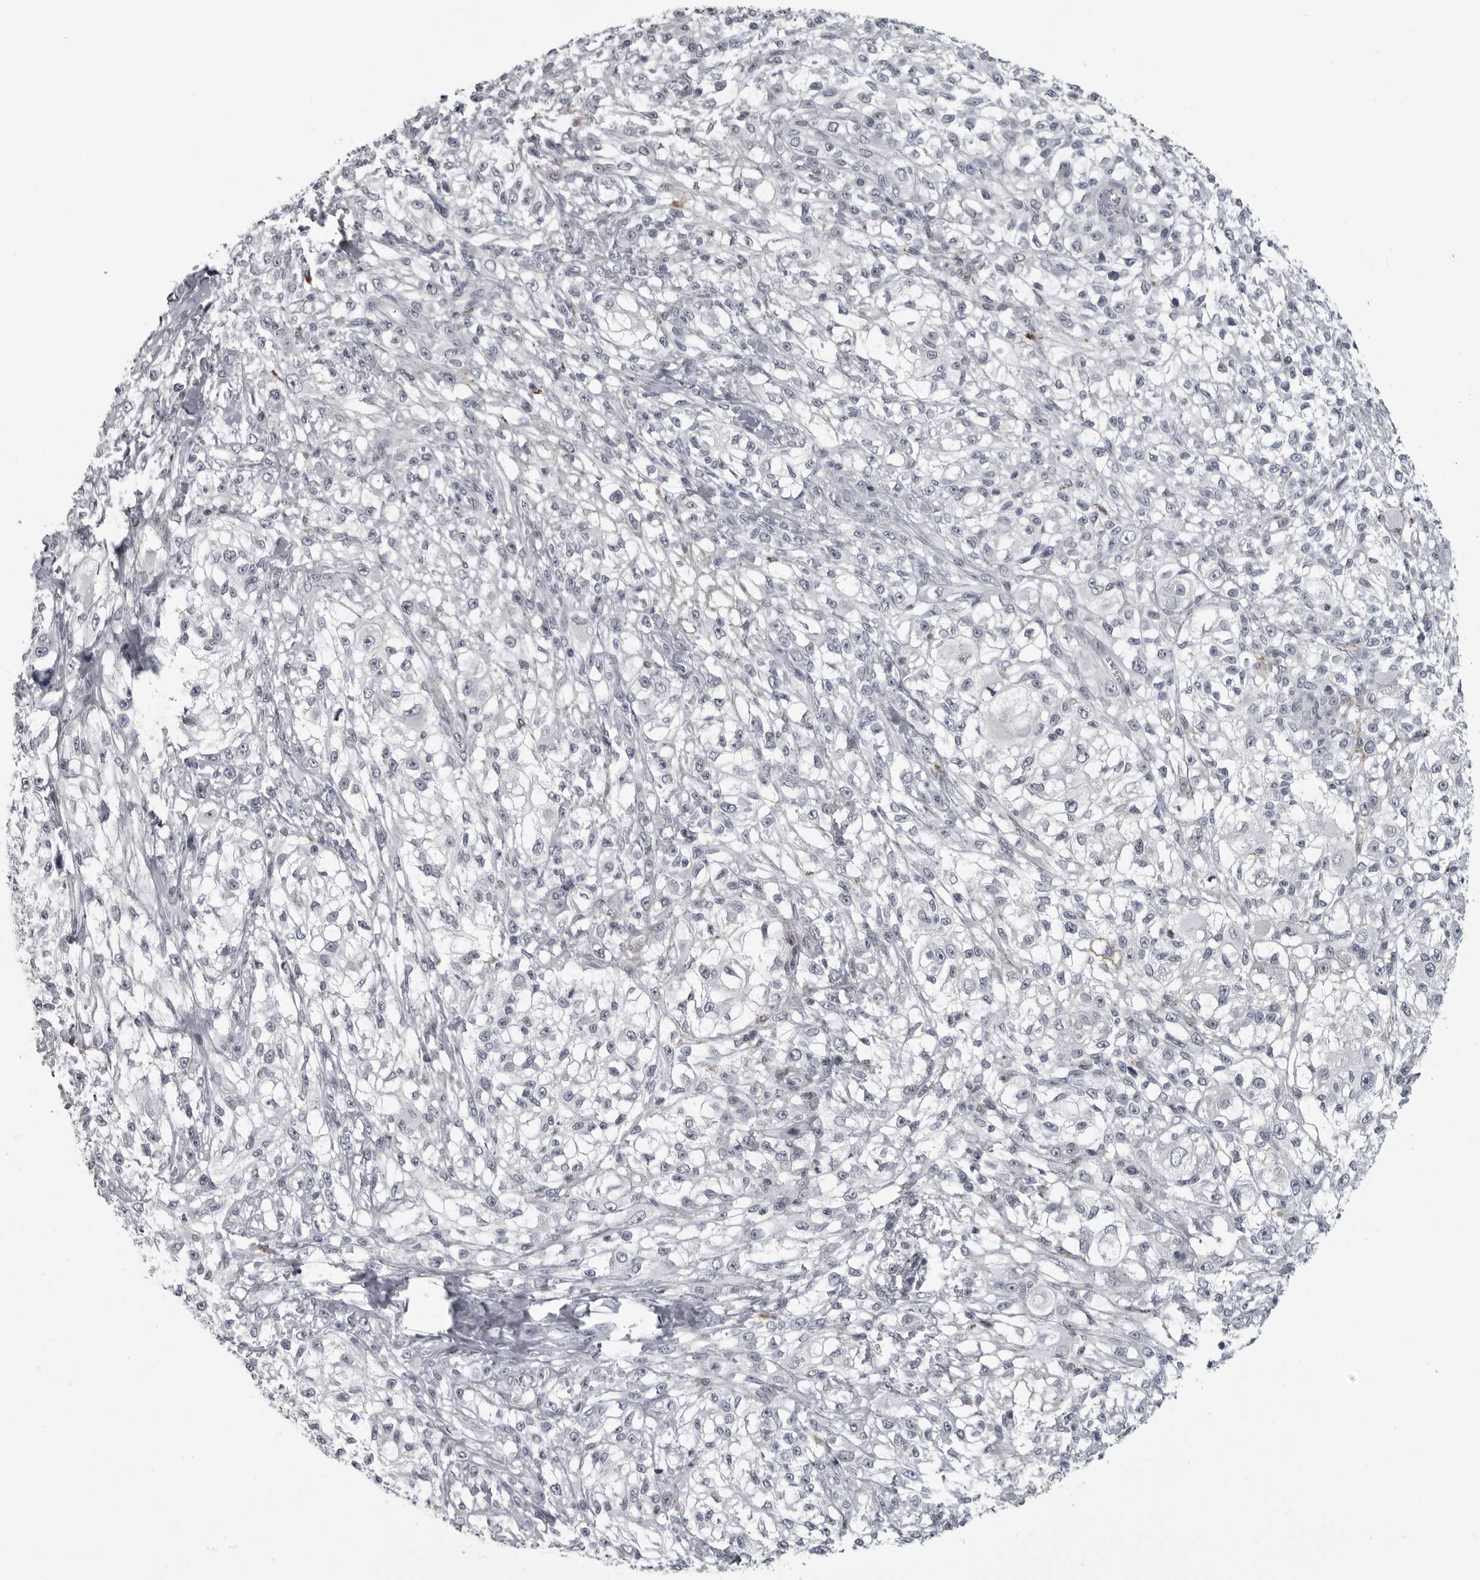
{"staining": {"intensity": "negative", "quantity": "none", "location": "none"}, "tissue": "melanoma", "cell_type": "Tumor cells", "image_type": "cancer", "snomed": [{"axis": "morphology", "description": "Malignant melanoma, NOS"}, {"axis": "topography", "description": "Skin of head"}], "caption": "Tumor cells show no significant protein expression in malignant melanoma.", "gene": "LYSMD1", "patient": {"sex": "male", "age": 83}}